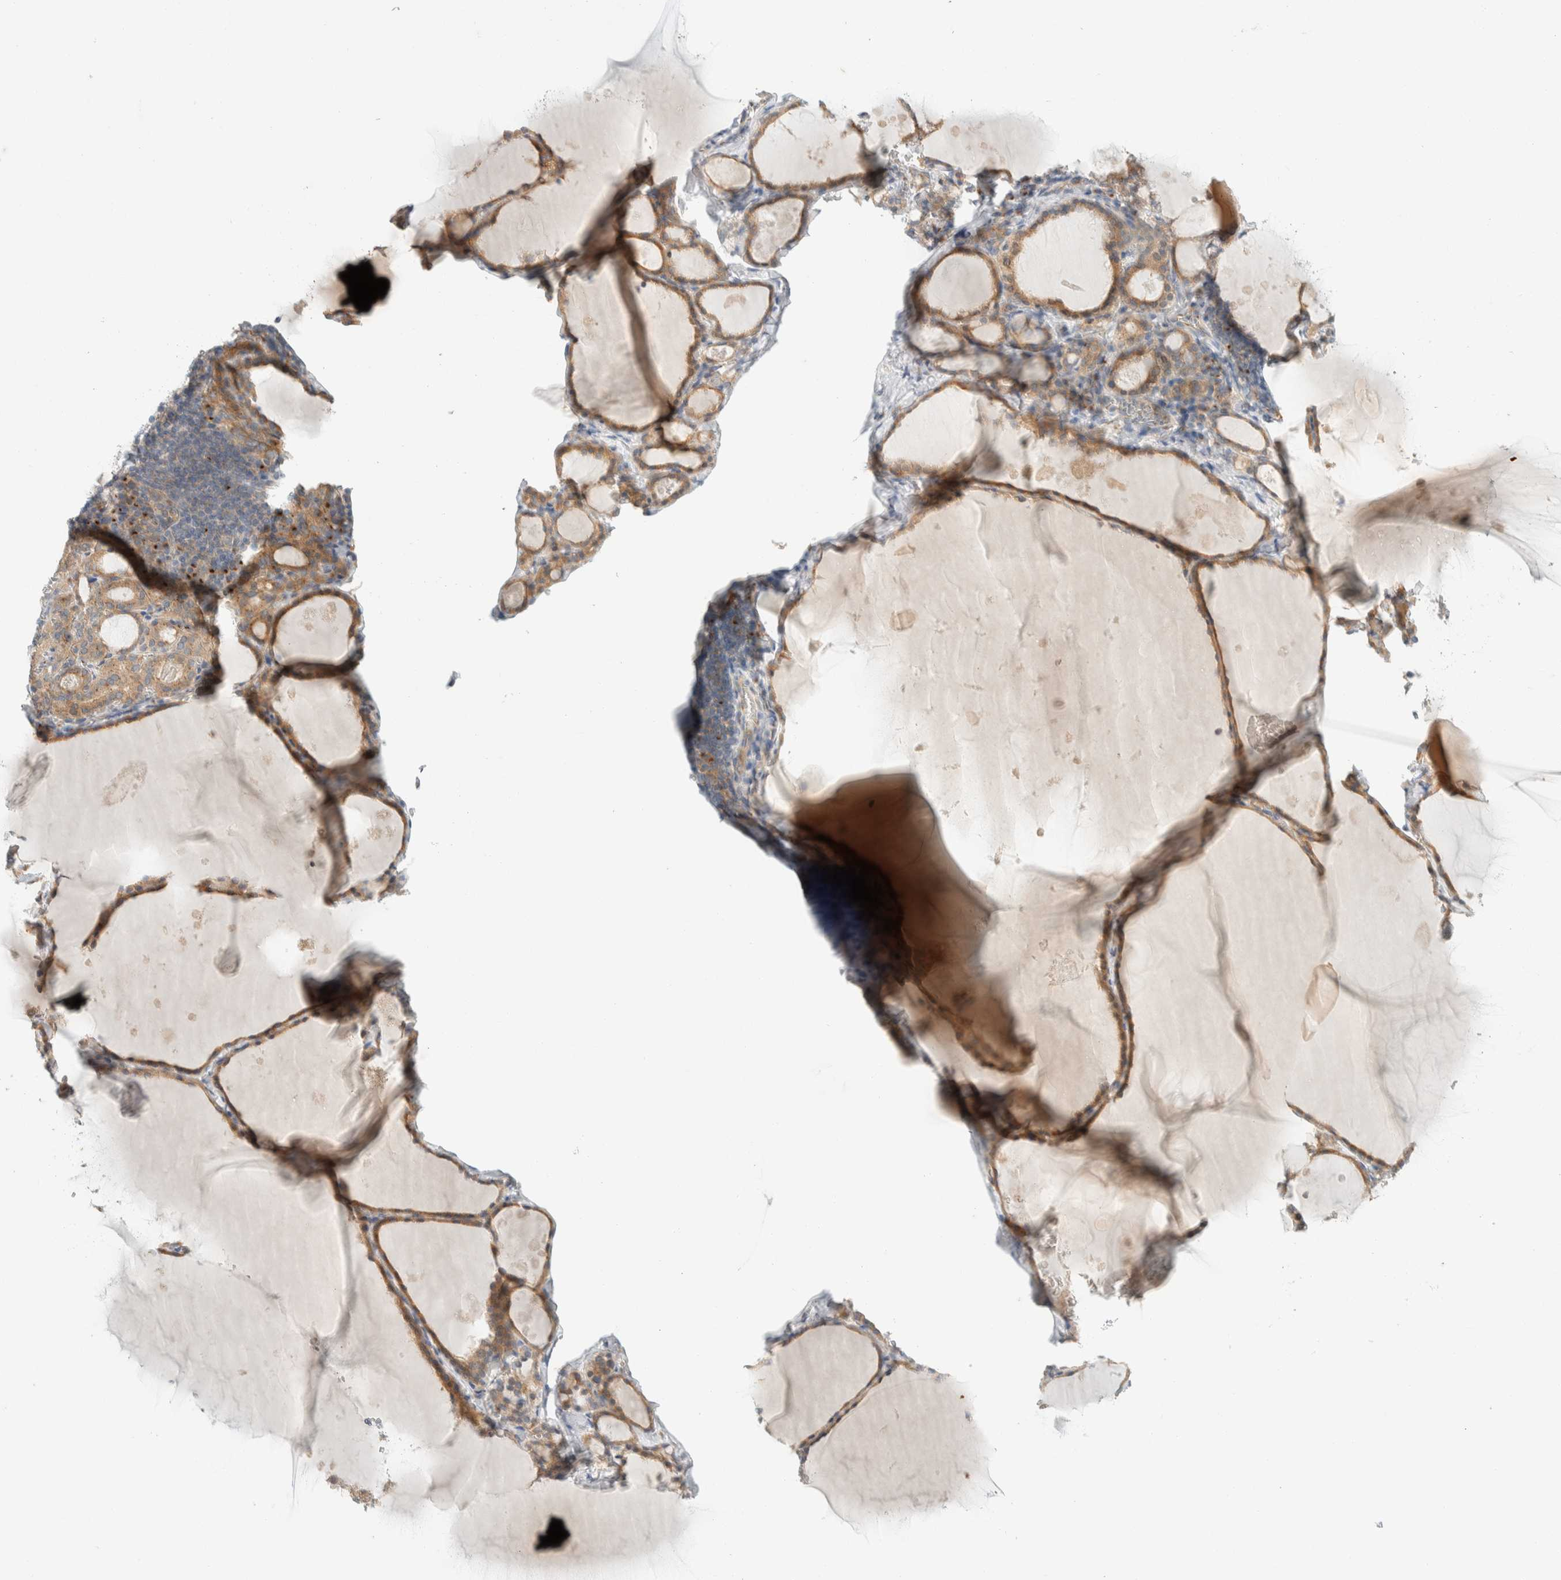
{"staining": {"intensity": "moderate", "quantity": ">75%", "location": "cytoplasmic/membranous"}, "tissue": "thyroid gland", "cell_type": "Glandular cells", "image_type": "normal", "snomed": [{"axis": "morphology", "description": "Normal tissue, NOS"}, {"axis": "topography", "description": "Thyroid gland"}], "caption": "The micrograph reveals a brown stain indicating the presence of a protein in the cytoplasmic/membranous of glandular cells in thyroid gland.", "gene": "TMEM184B", "patient": {"sex": "male", "age": 56}}